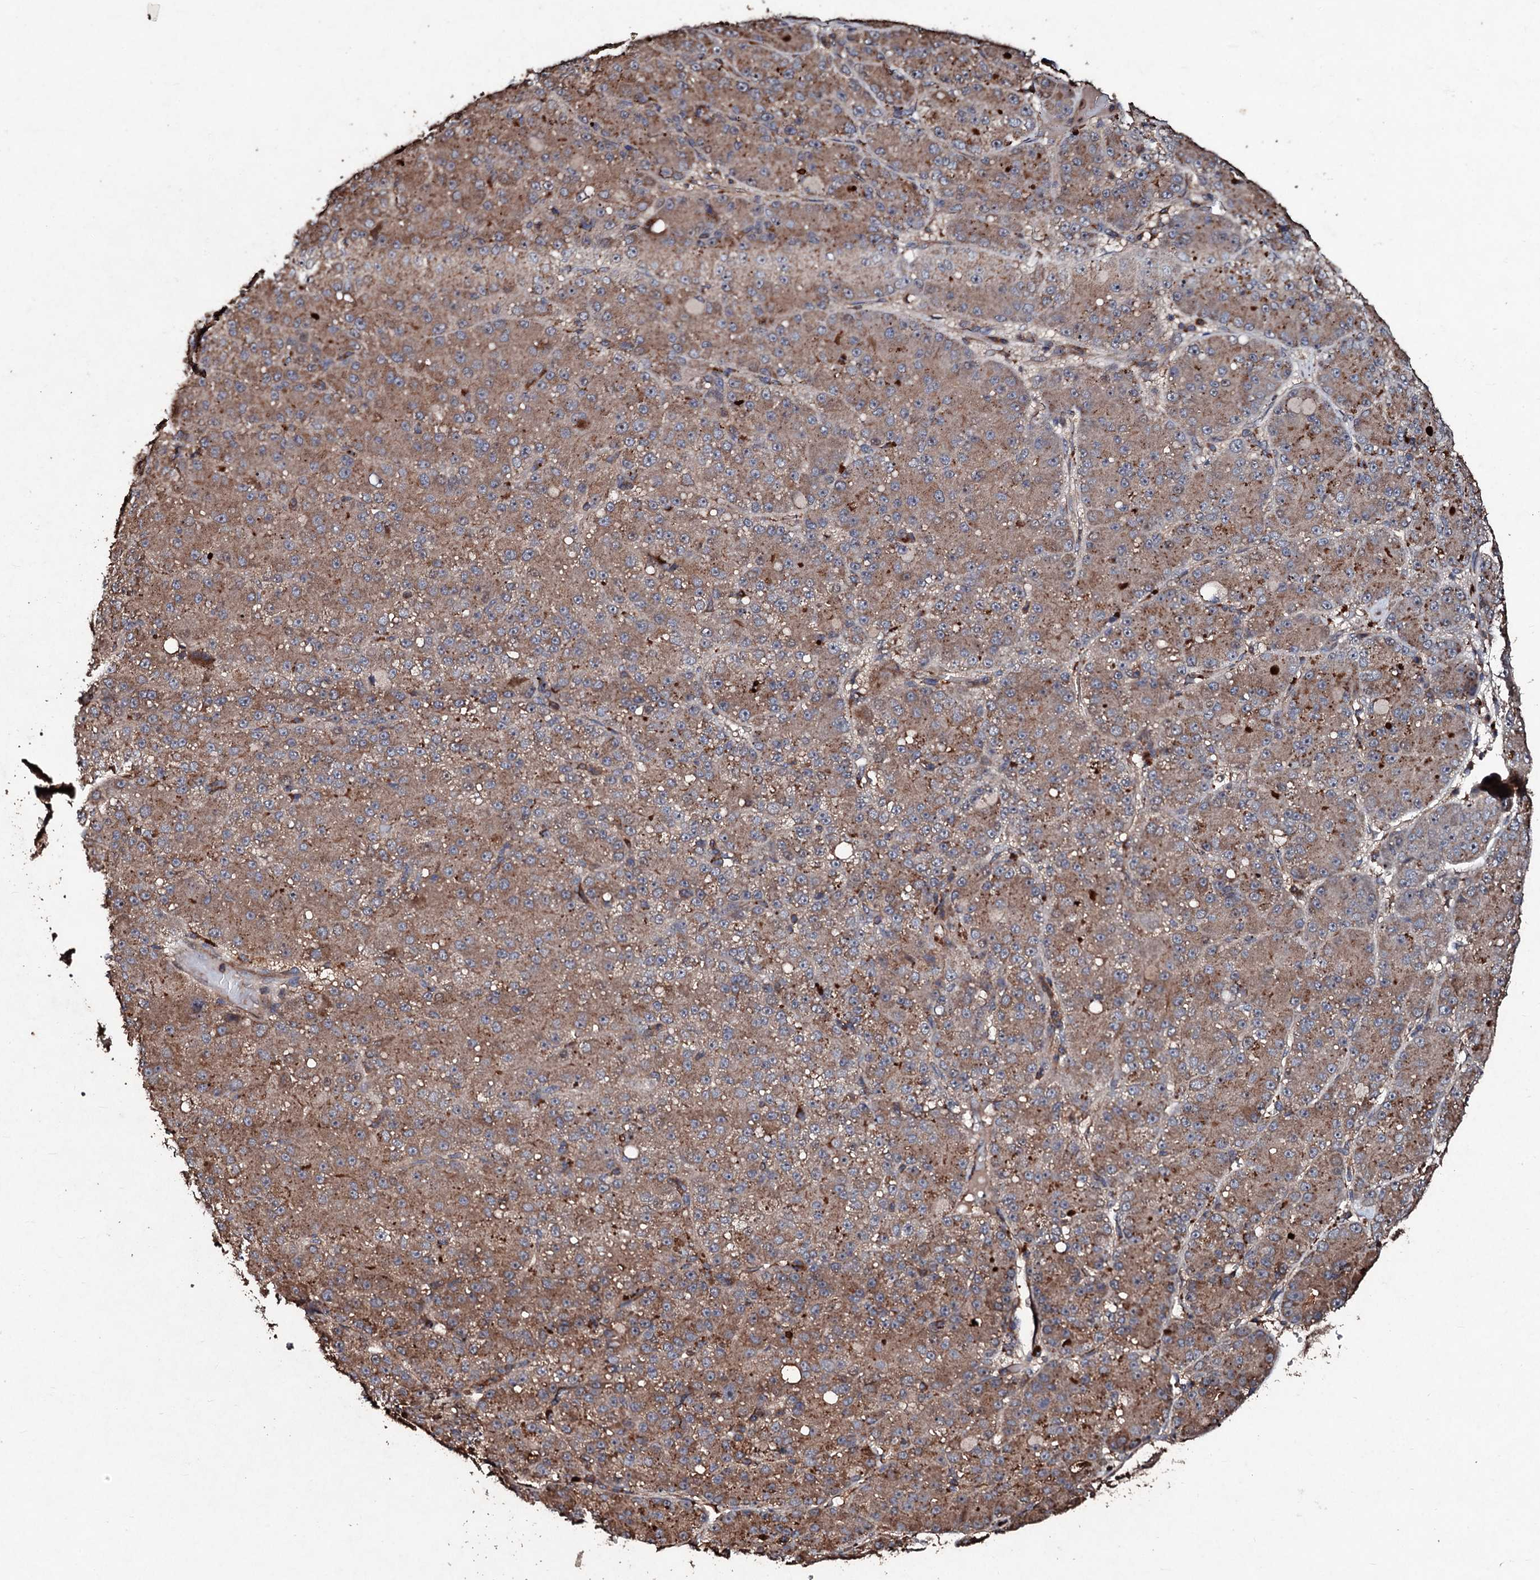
{"staining": {"intensity": "moderate", "quantity": ">75%", "location": "cytoplasmic/membranous"}, "tissue": "liver cancer", "cell_type": "Tumor cells", "image_type": "cancer", "snomed": [{"axis": "morphology", "description": "Carcinoma, Hepatocellular, NOS"}, {"axis": "topography", "description": "Liver"}], "caption": "This histopathology image displays immunohistochemistry (IHC) staining of human liver cancer, with medium moderate cytoplasmic/membranous positivity in about >75% of tumor cells.", "gene": "KERA", "patient": {"sex": "male", "age": 67}}